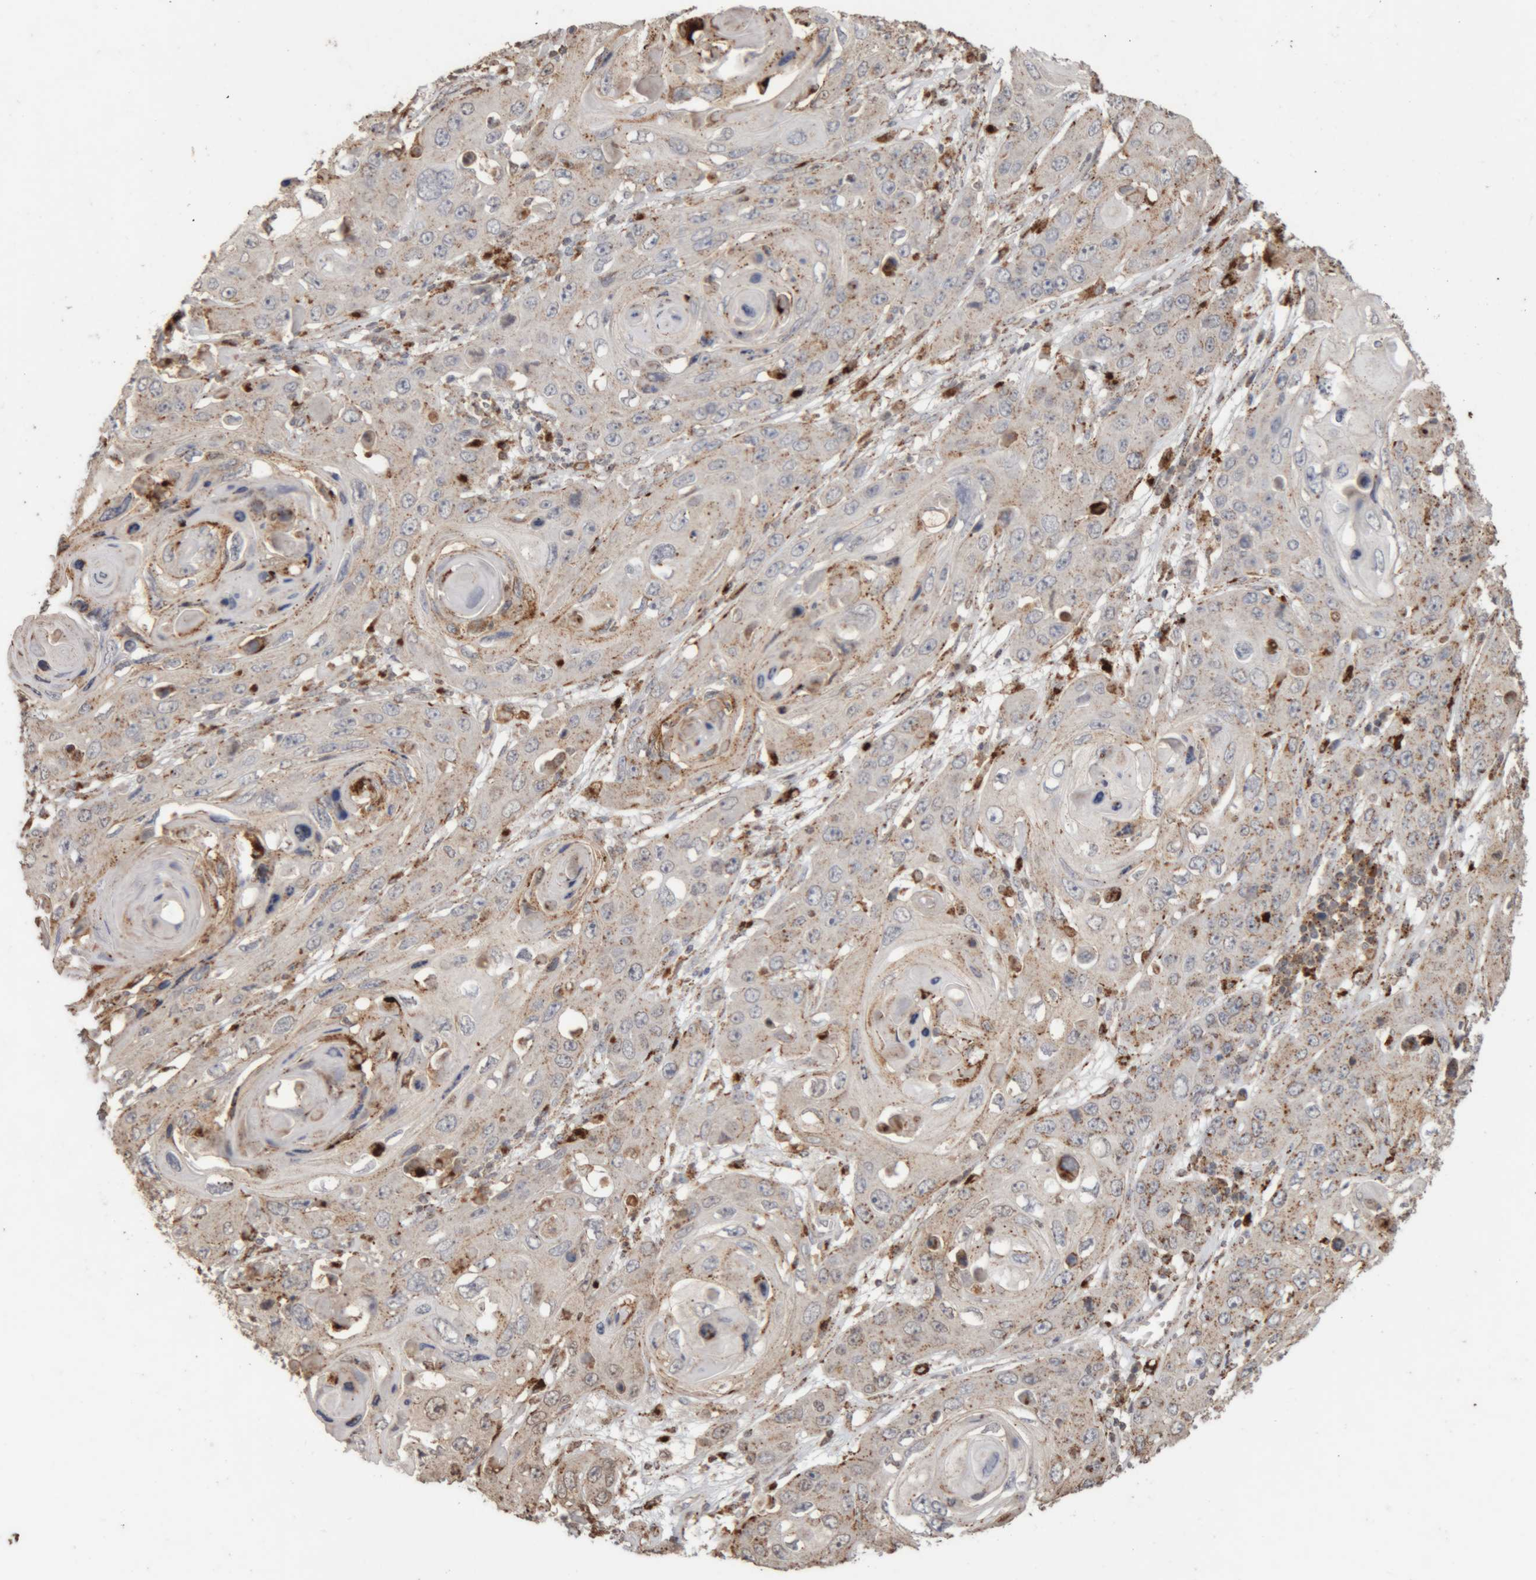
{"staining": {"intensity": "weak", "quantity": ">75%", "location": "cytoplasmic/membranous"}, "tissue": "skin cancer", "cell_type": "Tumor cells", "image_type": "cancer", "snomed": [{"axis": "morphology", "description": "Squamous cell carcinoma, NOS"}, {"axis": "topography", "description": "Skin"}], "caption": "Weak cytoplasmic/membranous protein expression is present in approximately >75% of tumor cells in skin squamous cell carcinoma.", "gene": "ARSA", "patient": {"sex": "male", "age": 55}}